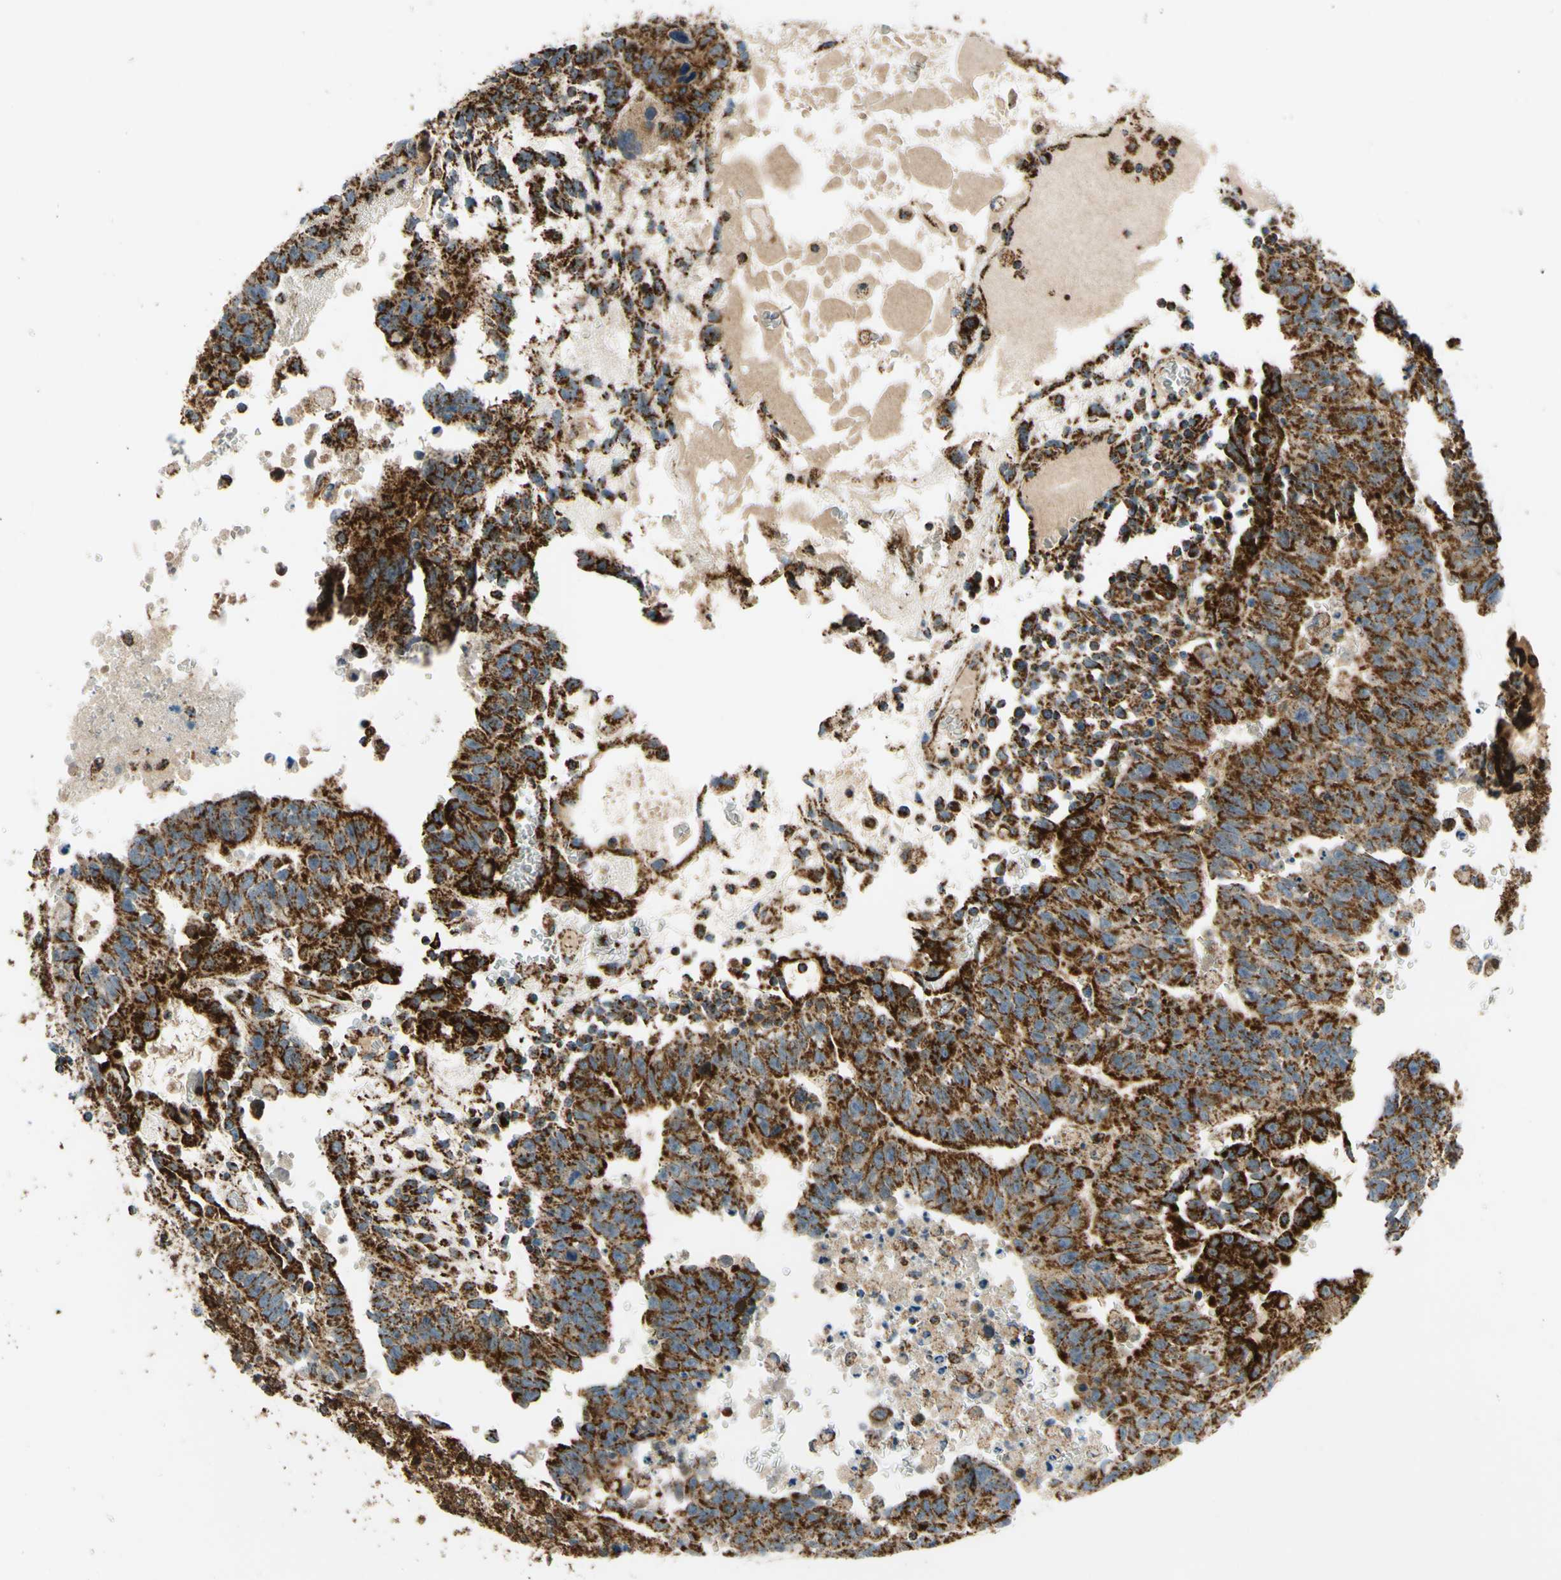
{"staining": {"intensity": "strong", "quantity": ">75%", "location": "cytoplasmic/membranous"}, "tissue": "testis cancer", "cell_type": "Tumor cells", "image_type": "cancer", "snomed": [{"axis": "morphology", "description": "Seminoma, NOS"}, {"axis": "morphology", "description": "Carcinoma, Embryonal, NOS"}, {"axis": "topography", "description": "Testis"}], "caption": "A high-resolution image shows IHC staining of testis cancer (embryonal carcinoma), which demonstrates strong cytoplasmic/membranous expression in about >75% of tumor cells.", "gene": "MAVS", "patient": {"sex": "male", "age": 52}}